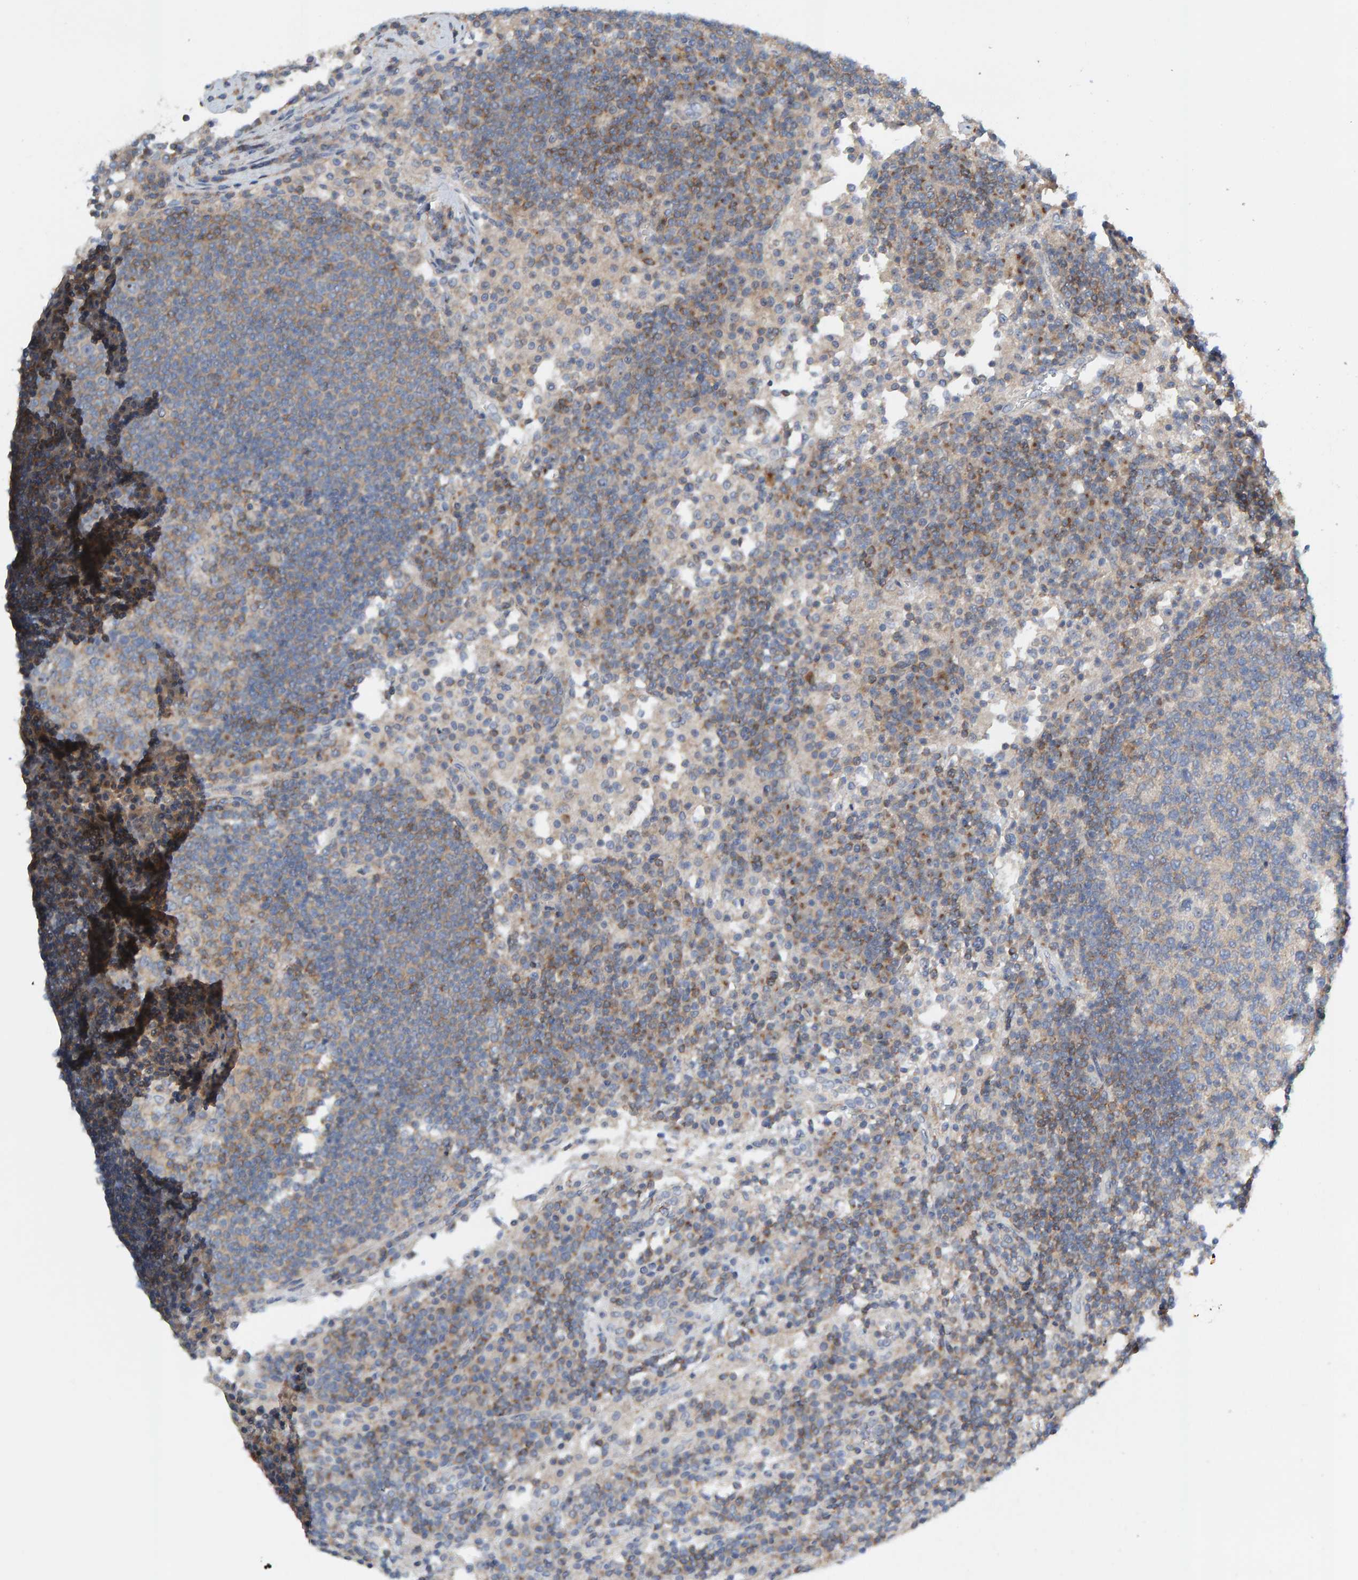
{"staining": {"intensity": "moderate", "quantity": ">75%", "location": "cytoplasmic/membranous"}, "tissue": "lymph node", "cell_type": "Non-germinal center cells", "image_type": "normal", "snomed": [{"axis": "morphology", "description": "Normal tissue, NOS"}, {"axis": "topography", "description": "Lymph node"}], "caption": "Lymph node stained for a protein displays moderate cytoplasmic/membranous positivity in non-germinal center cells.", "gene": "CCM2", "patient": {"sex": "female", "age": 53}}